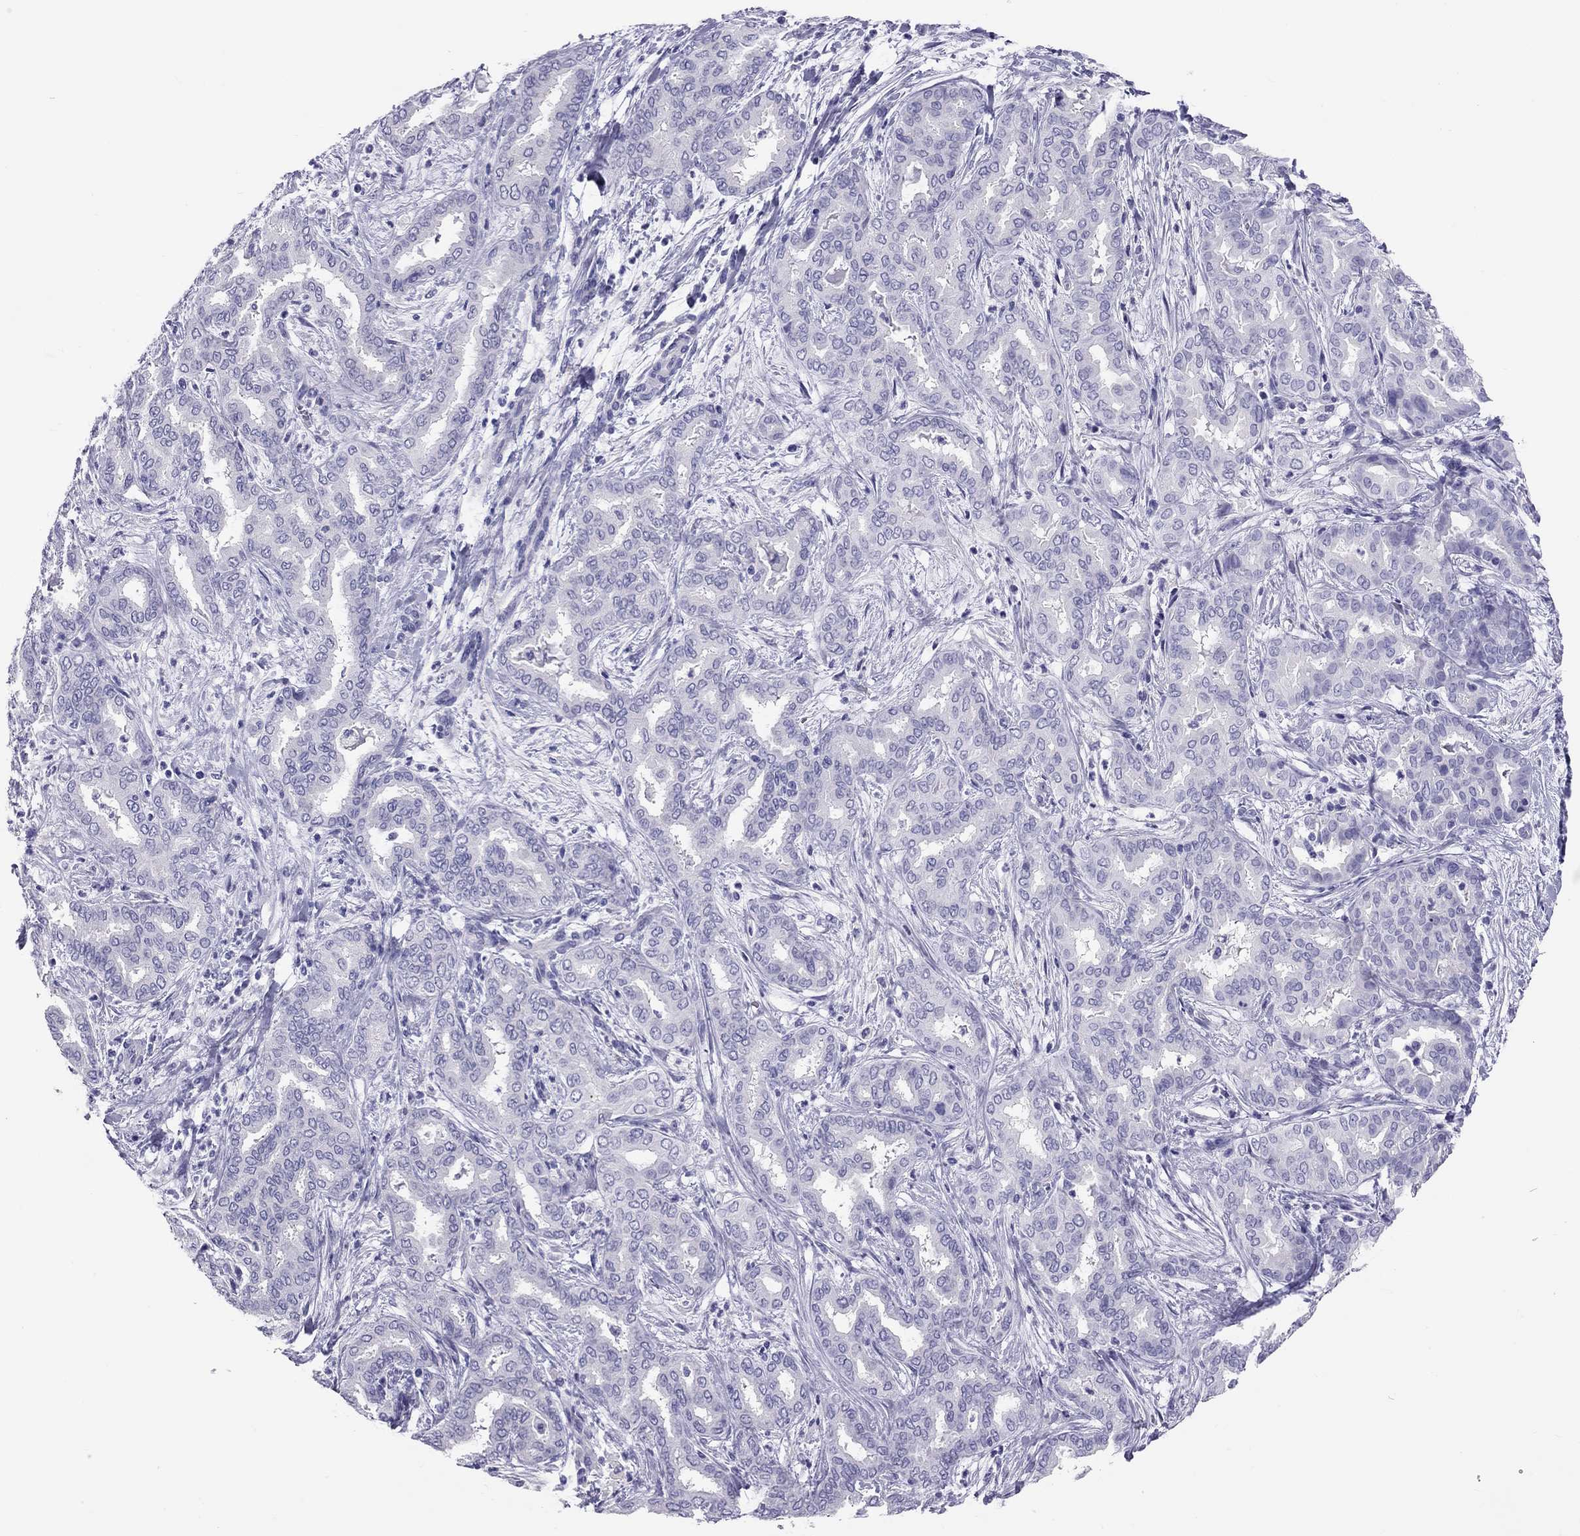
{"staining": {"intensity": "negative", "quantity": "none", "location": "none"}, "tissue": "liver cancer", "cell_type": "Tumor cells", "image_type": "cancer", "snomed": [{"axis": "morphology", "description": "Cholangiocarcinoma"}, {"axis": "topography", "description": "Liver"}], "caption": "Immunohistochemistry (IHC) image of neoplastic tissue: human cholangiocarcinoma (liver) stained with DAB (3,3'-diaminobenzidine) reveals no significant protein expression in tumor cells.", "gene": "PSMB11", "patient": {"sex": "female", "age": 64}}